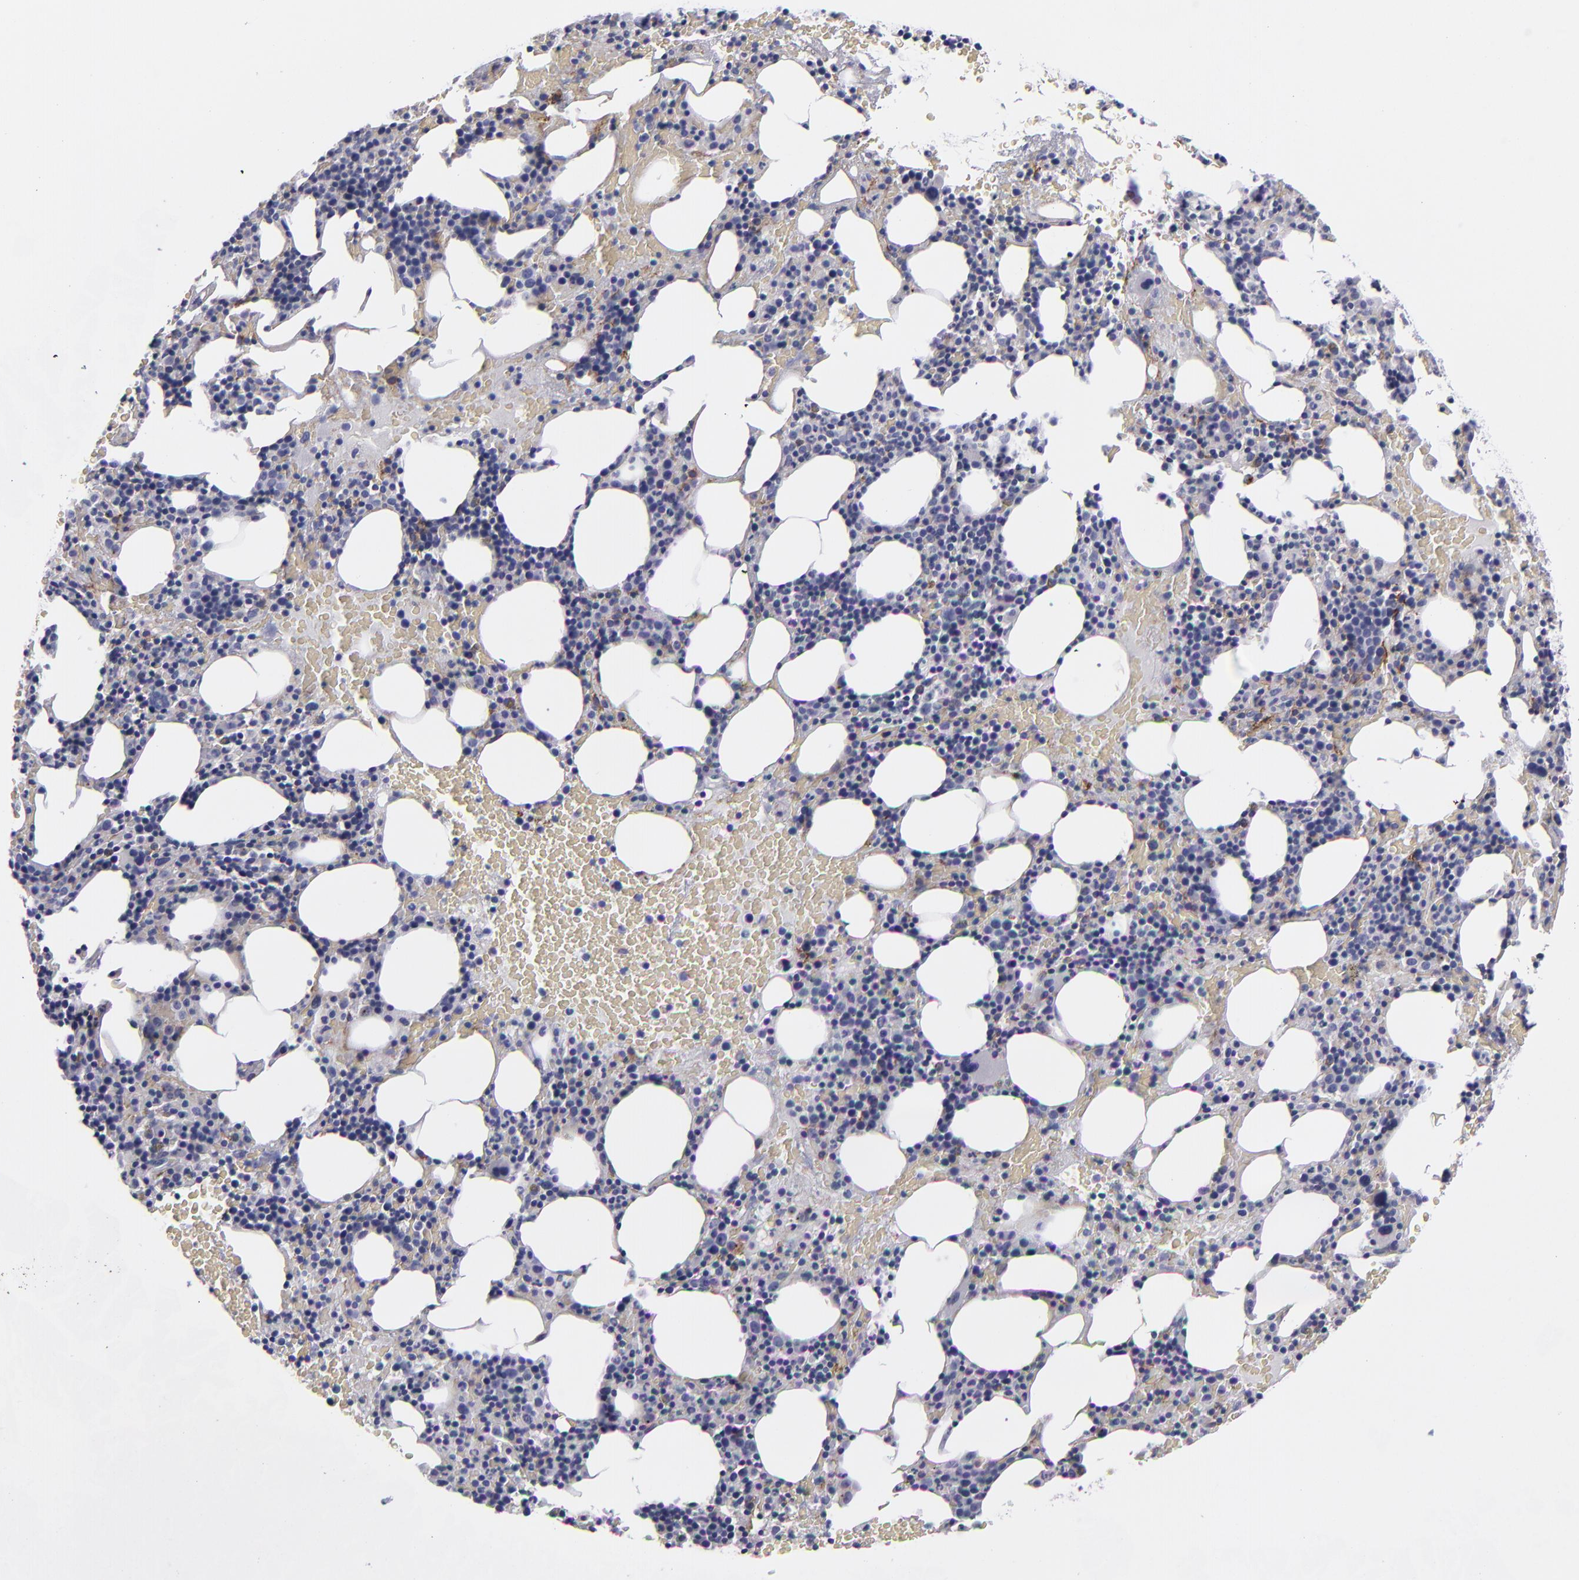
{"staining": {"intensity": "moderate", "quantity": "<25%", "location": "cytoplasmic/membranous"}, "tissue": "bone marrow", "cell_type": "Hematopoietic cells", "image_type": "normal", "snomed": [{"axis": "morphology", "description": "Normal tissue, NOS"}, {"axis": "topography", "description": "Bone marrow"}], "caption": "This is an image of IHC staining of unremarkable bone marrow, which shows moderate staining in the cytoplasmic/membranous of hematopoietic cells.", "gene": "ANPEP", "patient": {"sex": "male", "age": 86}}